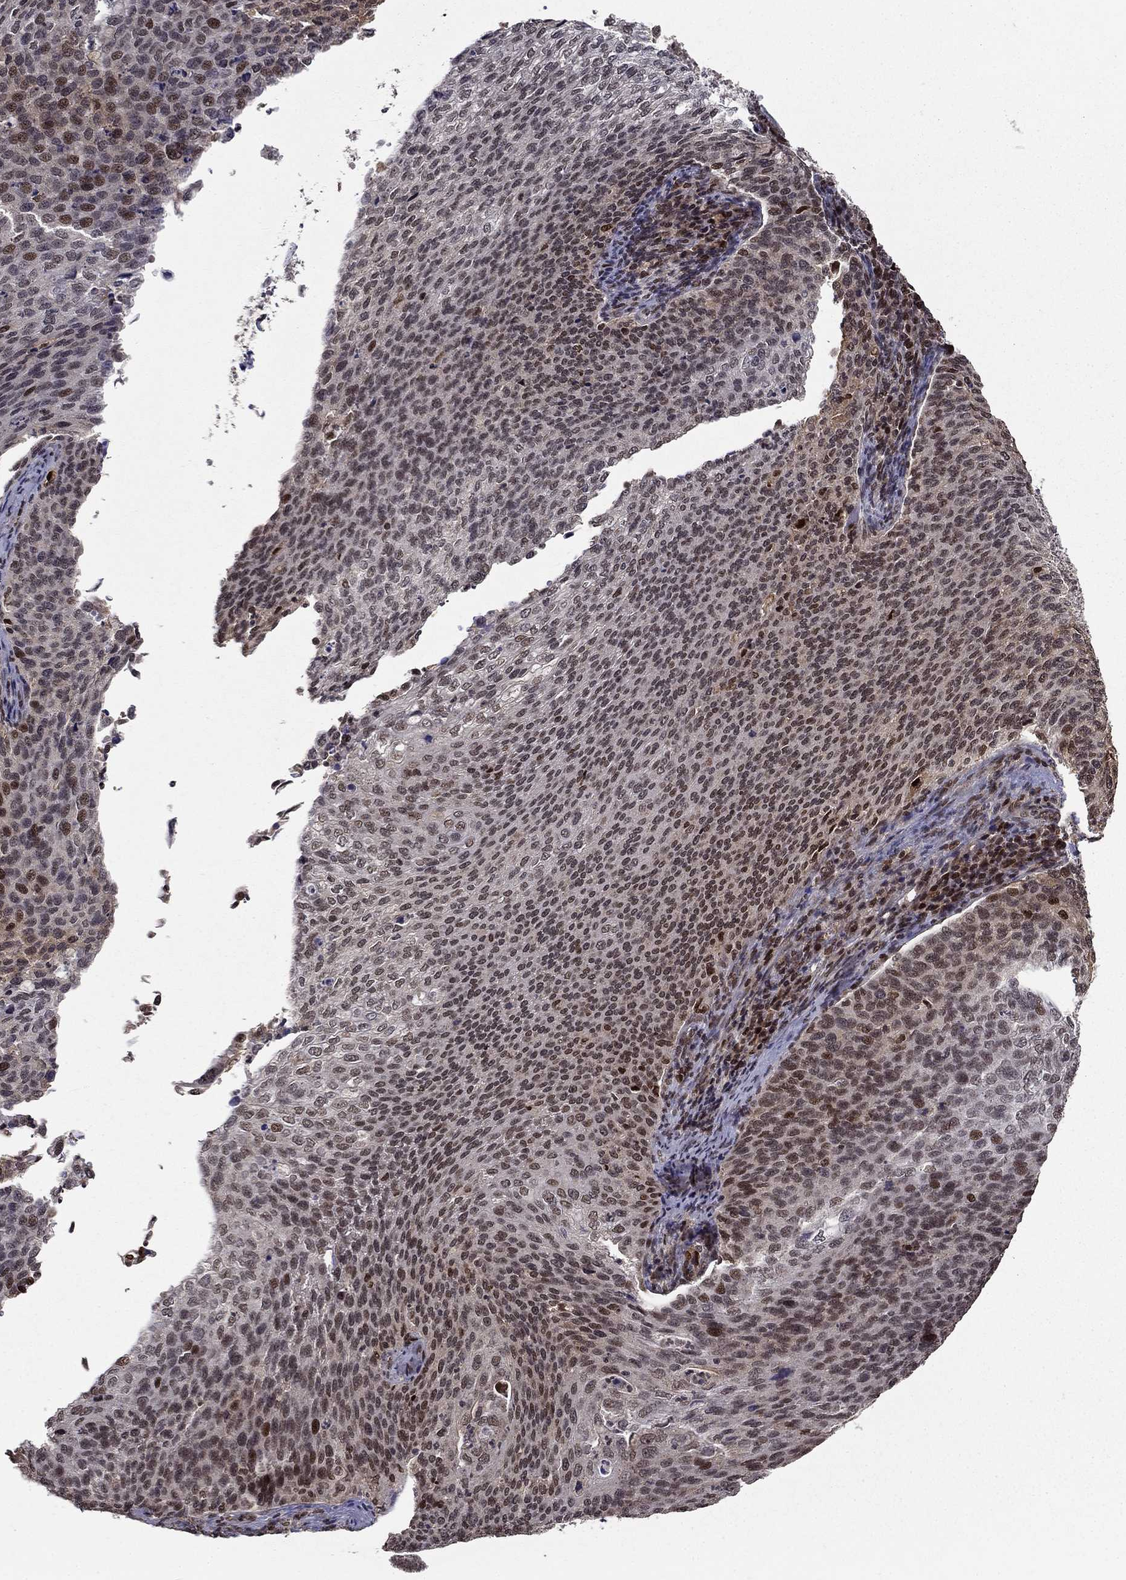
{"staining": {"intensity": "strong", "quantity": "<25%", "location": "nuclear"}, "tissue": "cervical cancer", "cell_type": "Tumor cells", "image_type": "cancer", "snomed": [{"axis": "morphology", "description": "Squamous cell carcinoma, NOS"}, {"axis": "topography", "description": "Cervix"}], "caption": "A brown stain highlights strong nuclear expression of a protein in squamous cell carcinoma (cervical) tumor cells. Immunohistochemistry (ihc) stains the protein of interest in brown and the nuclei are stained blue.", "gene": "CDCA7L", "patient": {"sex": "female", "age": 52}}